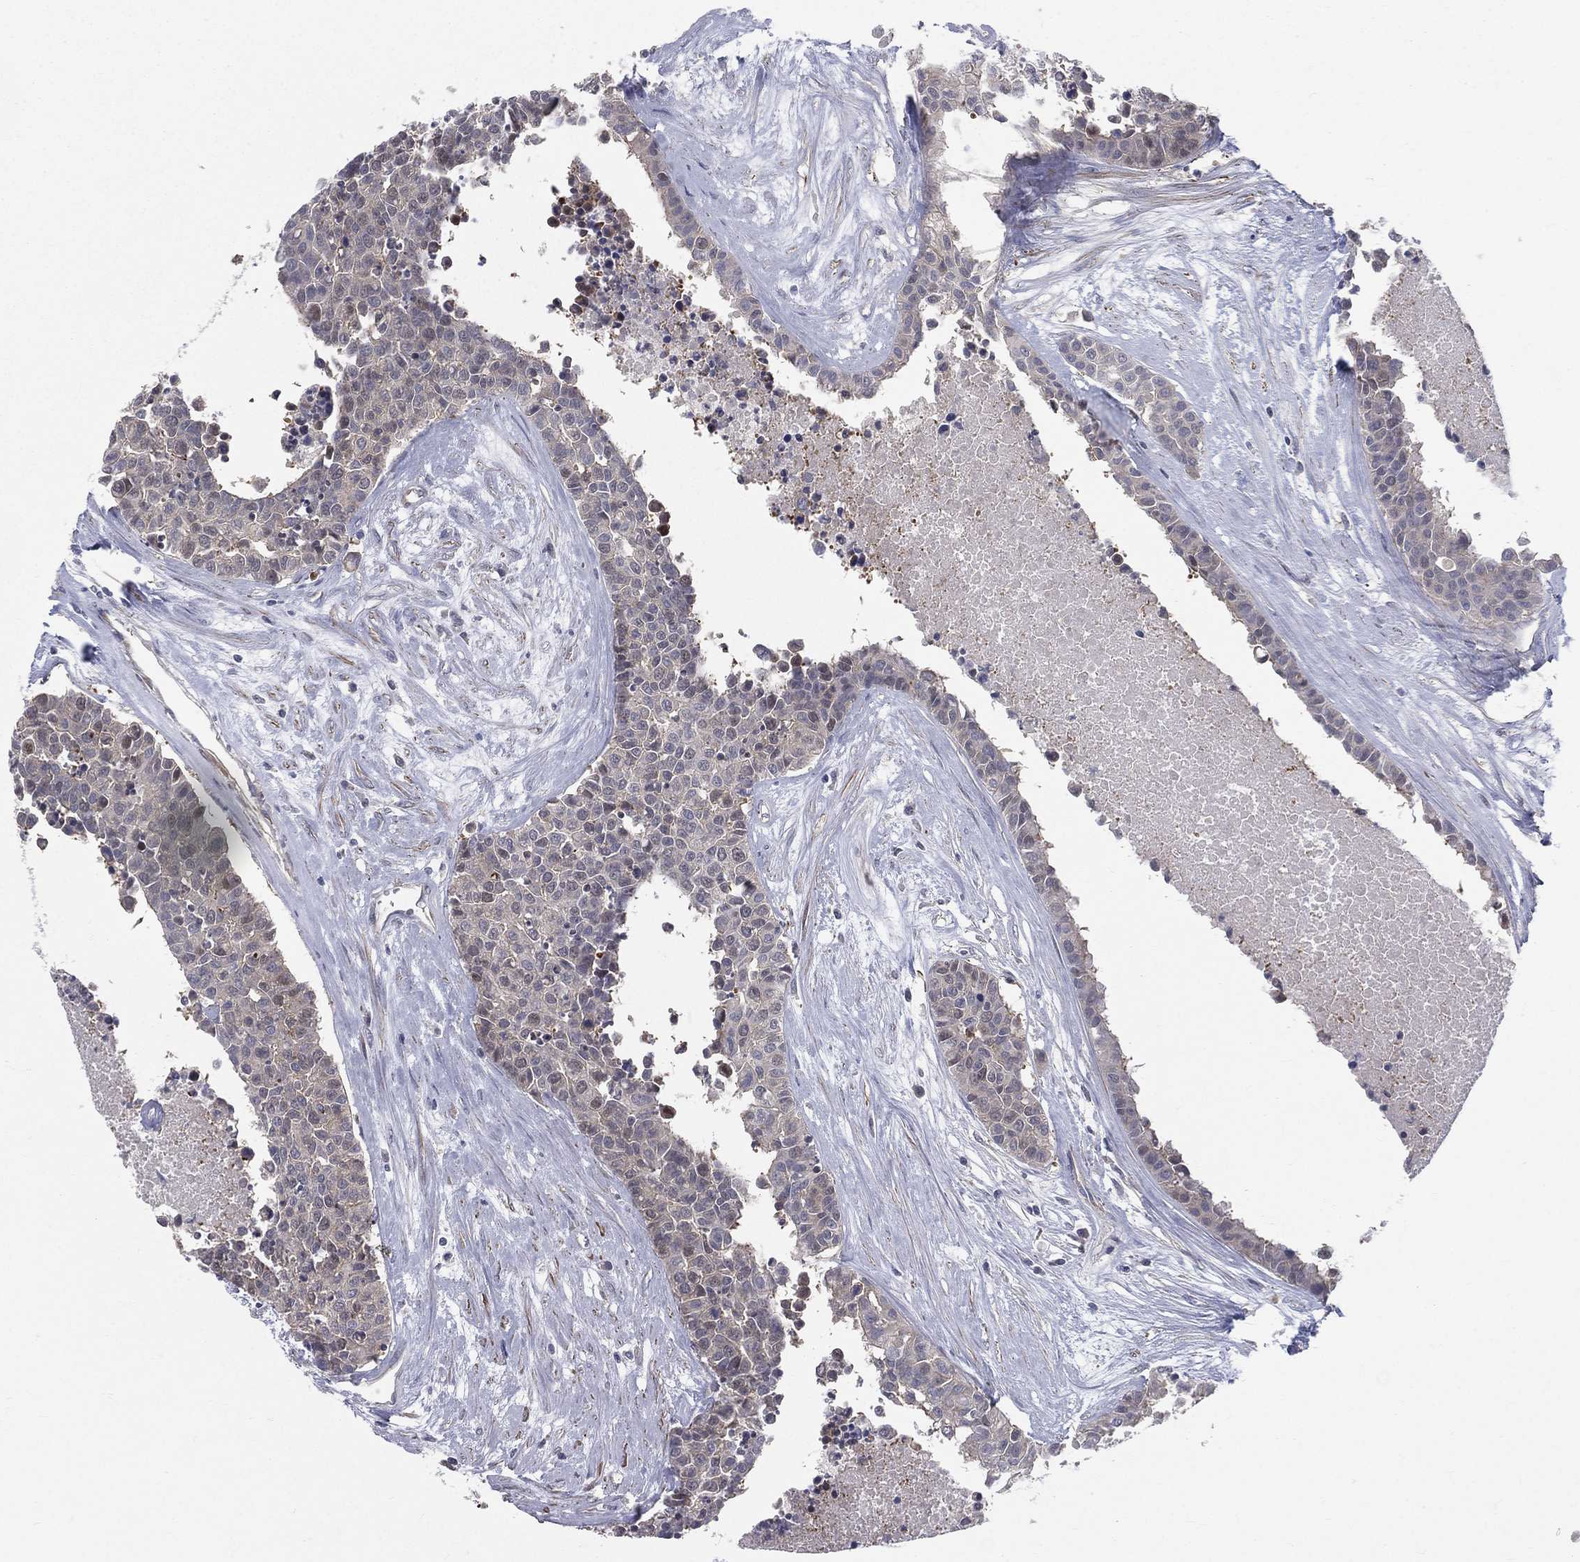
{"staining": {"intensity": "negative", "quantity": "none", "location": "none"}, "tissue": "carcinoid", "cell_type": "Tumor cells", "image_type": "cancer", "snomed": [{"axis": "morphology", "description": "Carcinoid, malignant, NOS"}, {"axis": "topography", "description": "Colon"}], "caption": "Tumor cells are negative for protein expression in human carcinoid.", "gene": "POMZP3", "patient": {"sex": "male", "age": 81}}